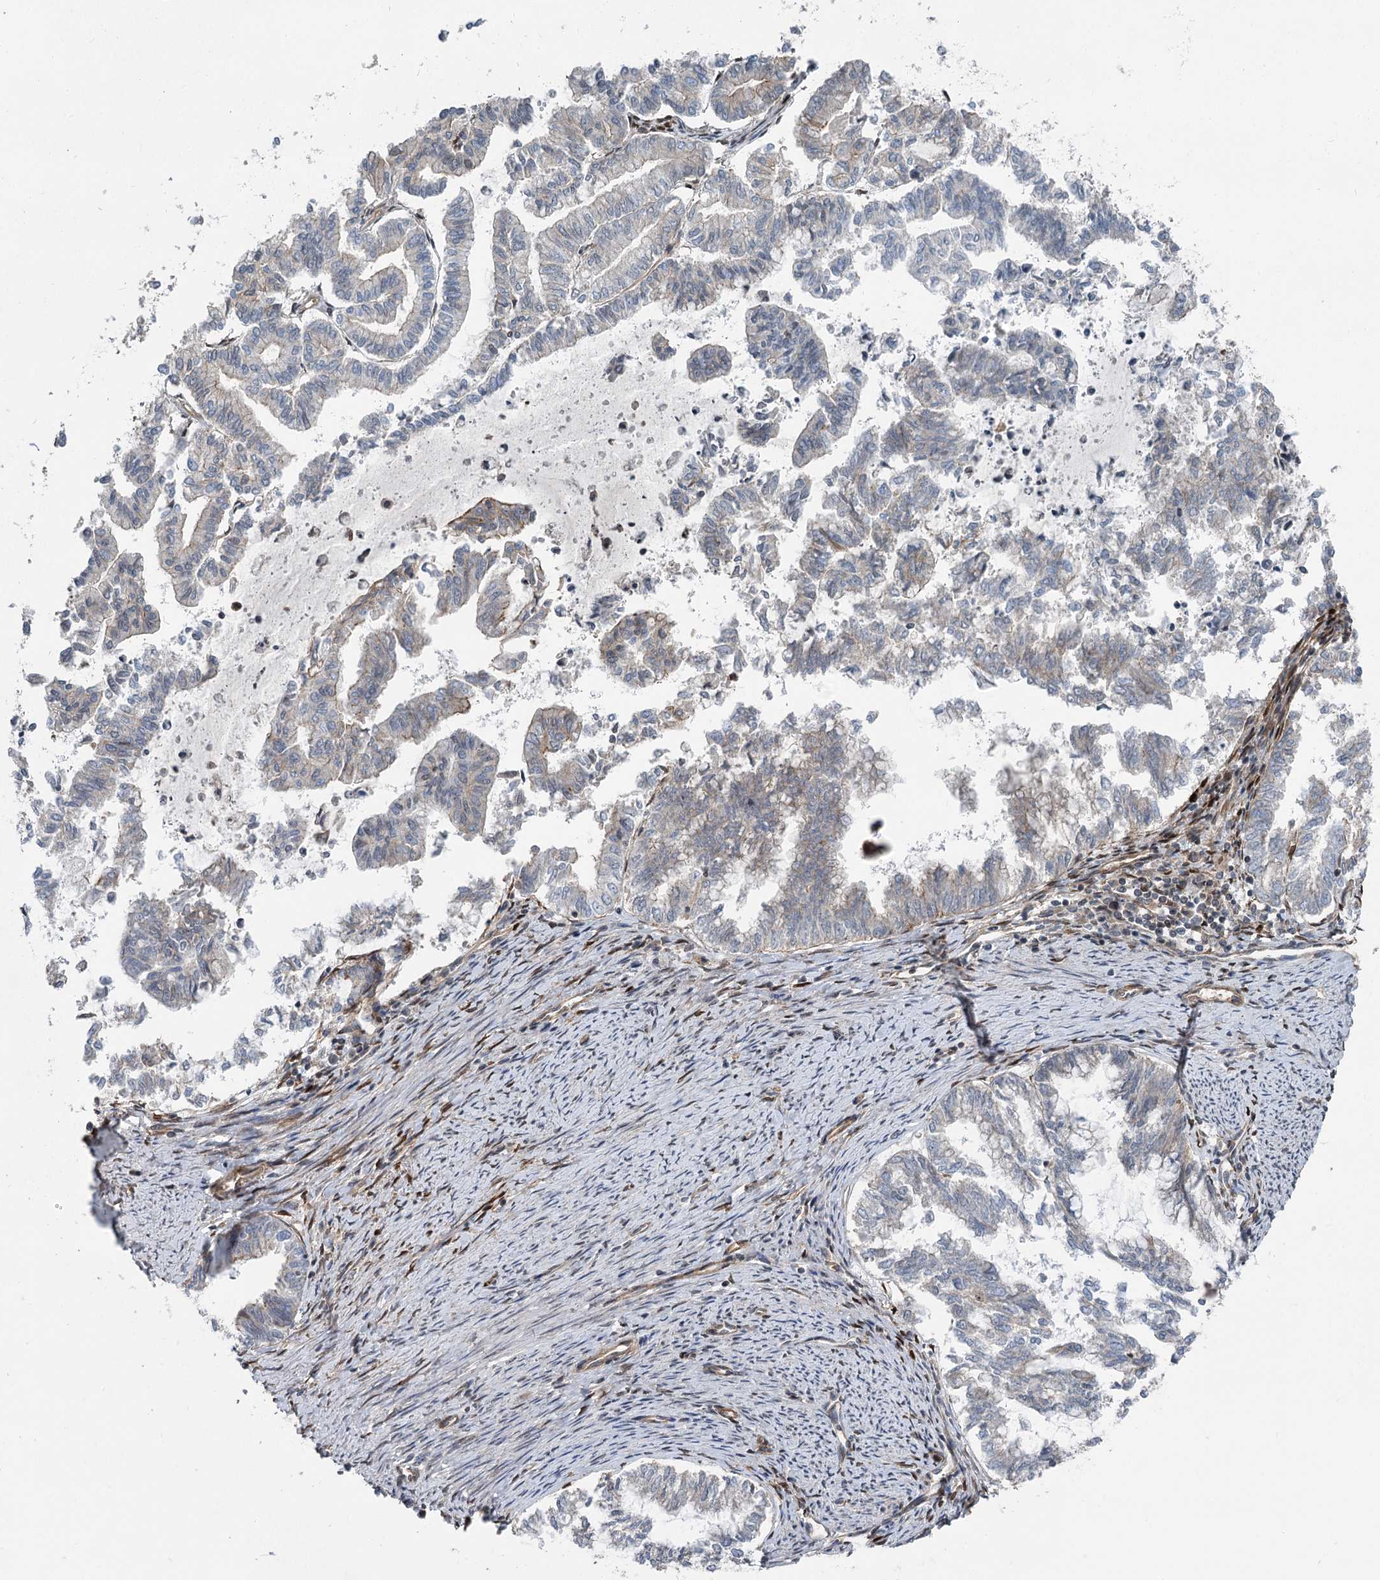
{"staining": {"intensity": "strong", "quantity": "<25%", "location": "cytoplasmic/membranous"}, "tissue": "endometrial cancer", "cell_type": "Tumor cells", "image_type": "cancer", "snomed": [{"axis": "morphology", "description": "Adenocarcinoma, NOS"}, {"axis": "topography", "description": "Endometrium"}], "caption": "Immunohistochemical staining of human endometrial cancer (adenocarcinoma) shows medium levels of strong cytoplasmic/membranous staining in about <25% of tumor cells. (DAB IHC with brightfield microscopy, high magnification).", "gene": "IQSEC1", "patient": {"sex": "female", "age": 79}}